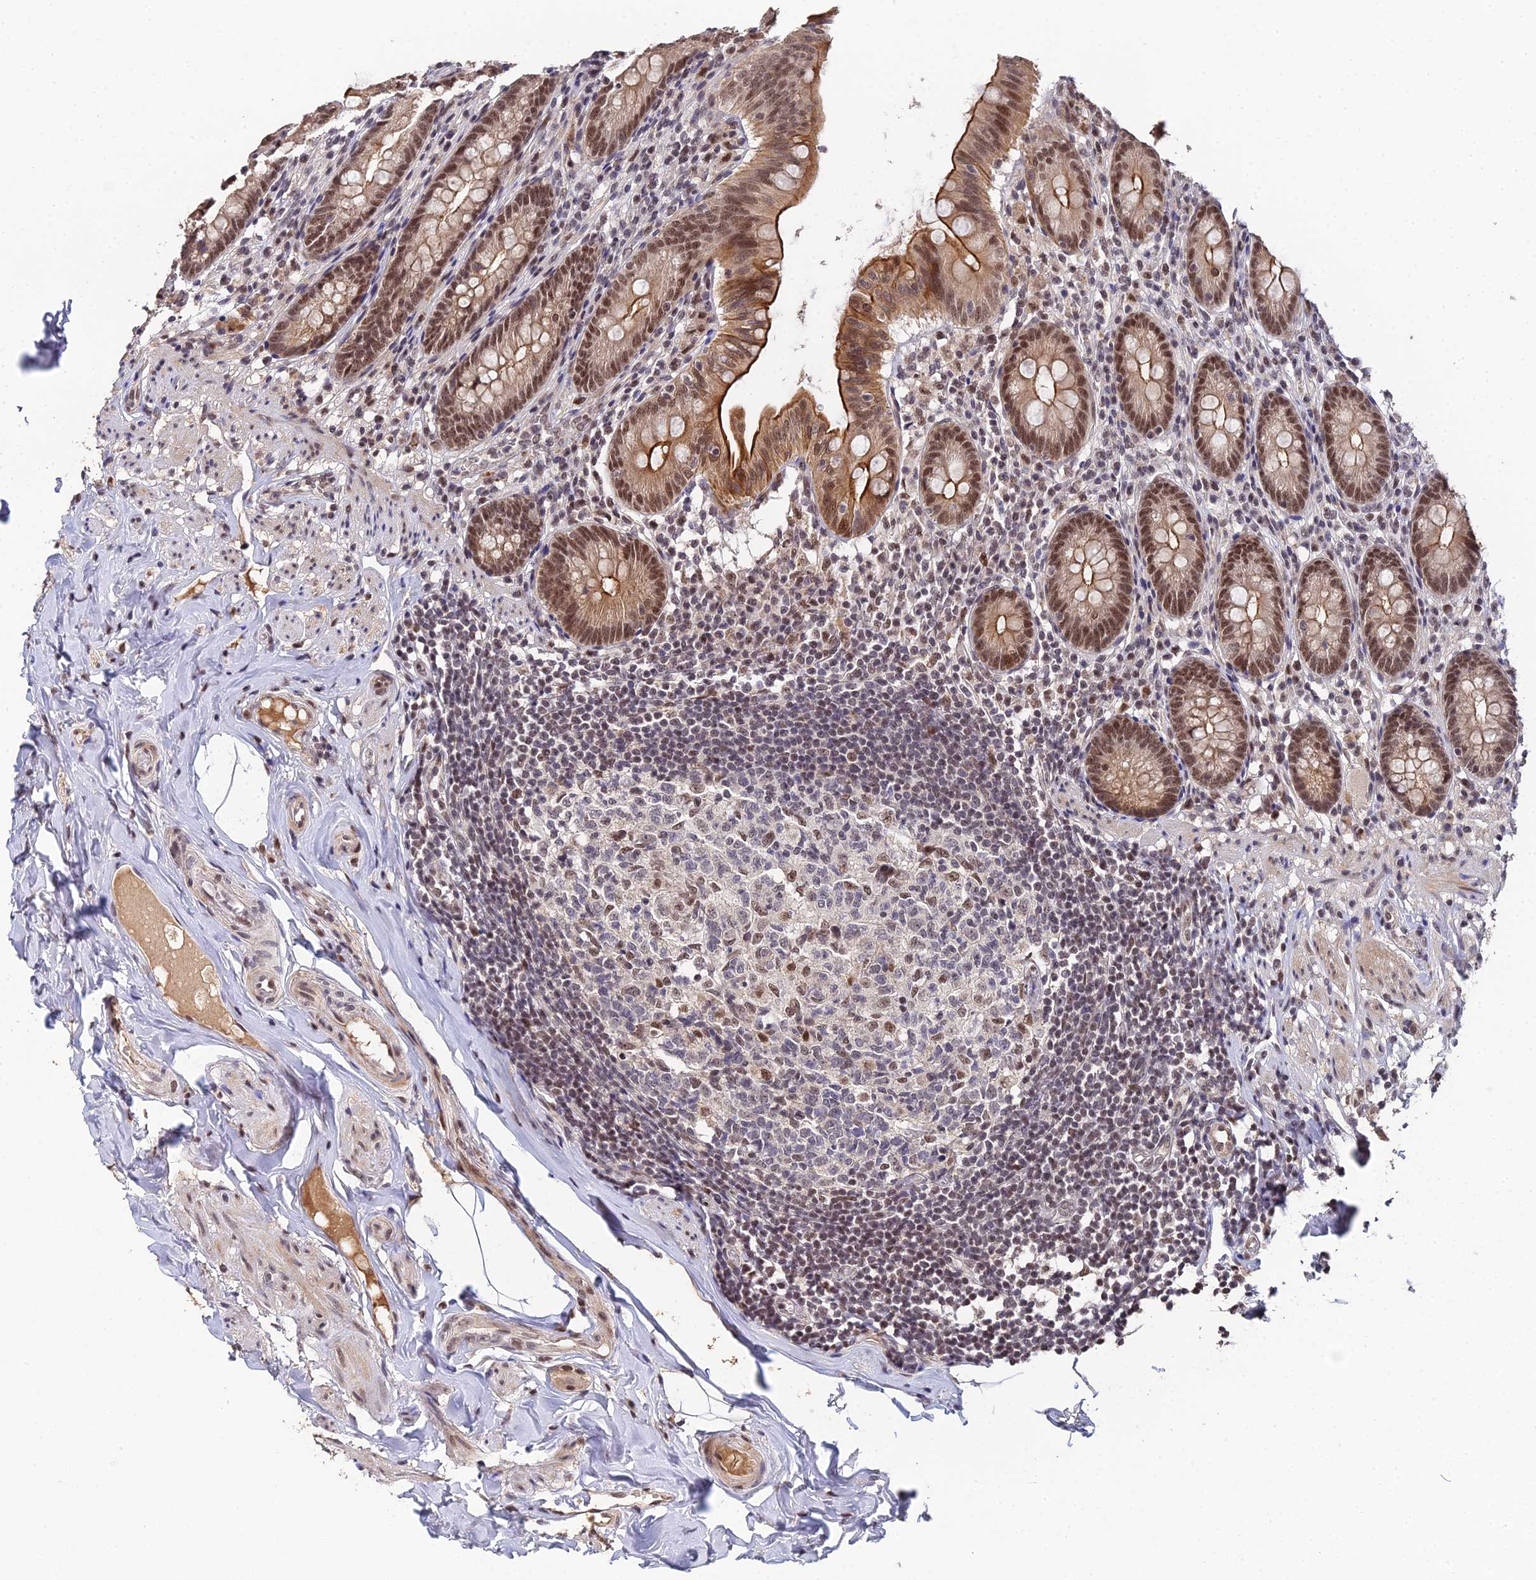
{"staining": {"intensity": "strong", "quantity": ">75%", "location": "cytoplasmic/membranous,nuclear"}, "tissue": "appendix", "cell_type": "Glandular cells", "image_type": "normal", "snomed": [{"axis": "morphology", "description": "Normal tissue, NOS"}, {"axis": "topography", "description": "Appendix"}], "caption": "The histopathology image demonstrates staining of unremarkable appendix, revealing strong cytoplasmic/membranous,nuclear protein positivity (brown color) within glandular cells.", "gene": "BIVM", "patient": {"sex": "male", "age": 55}}